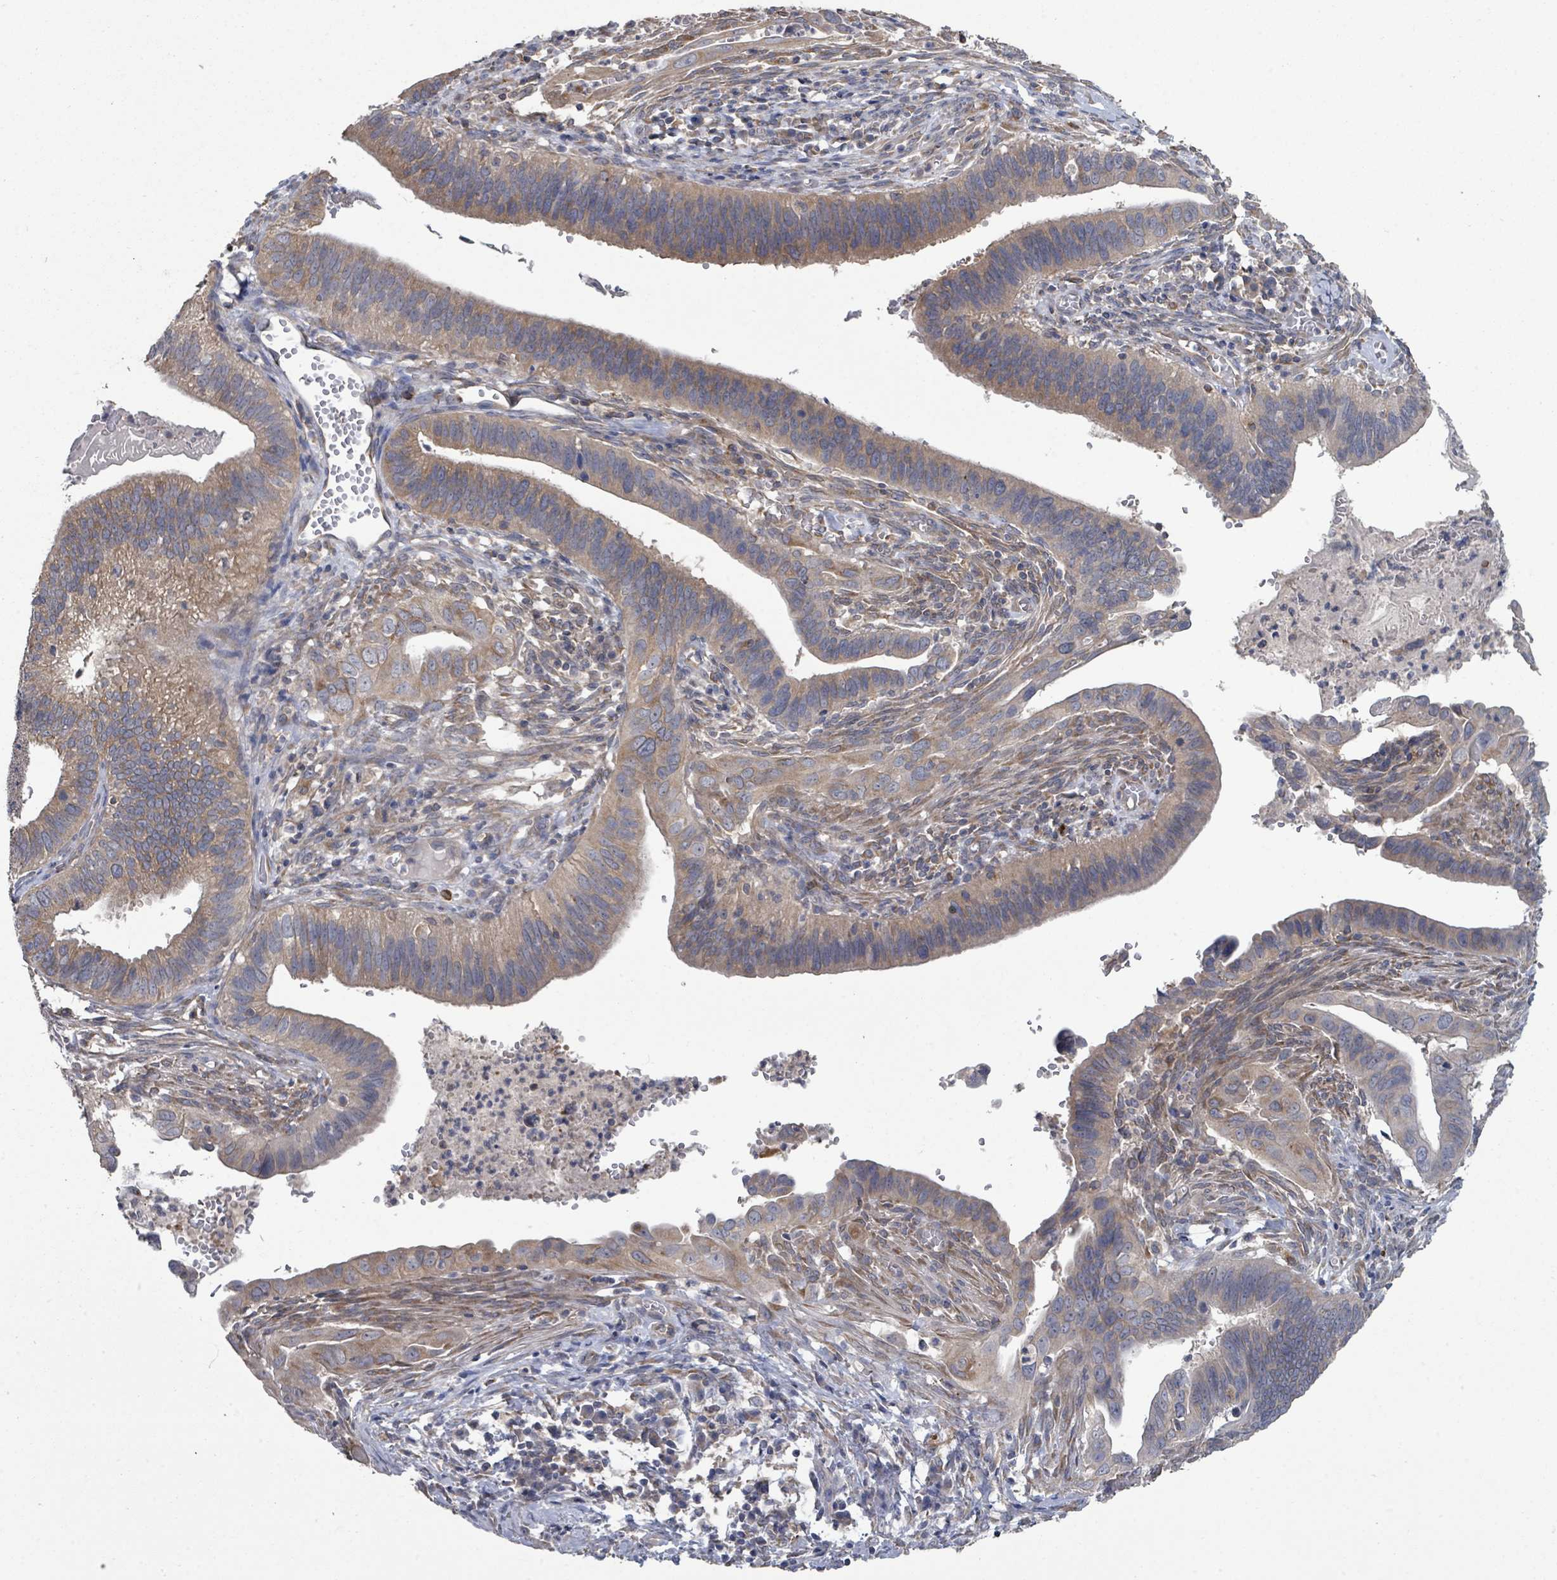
{"staining": {"intensity": "moderate", "quantity": "25%-75%", "location": "cytoplasmic/membranous"}, "tissue": "cervical cancer", "cell_type": "Tumor cells", "image_type": "cancer", "snomed": [{"axis": "morphology", "description": "Adenocarcinoma, NOS"}, {"axis": "topography", "description": "Cervix"}], "caption": "Cervical cancer stained with immunohistochemistry demonstrates moderate cytoplasmic/membranous staining in approximately 25%-75% of tumor cells.", "gene": "SLC9A7", "patient": {"sex": "female", "age": 42}}